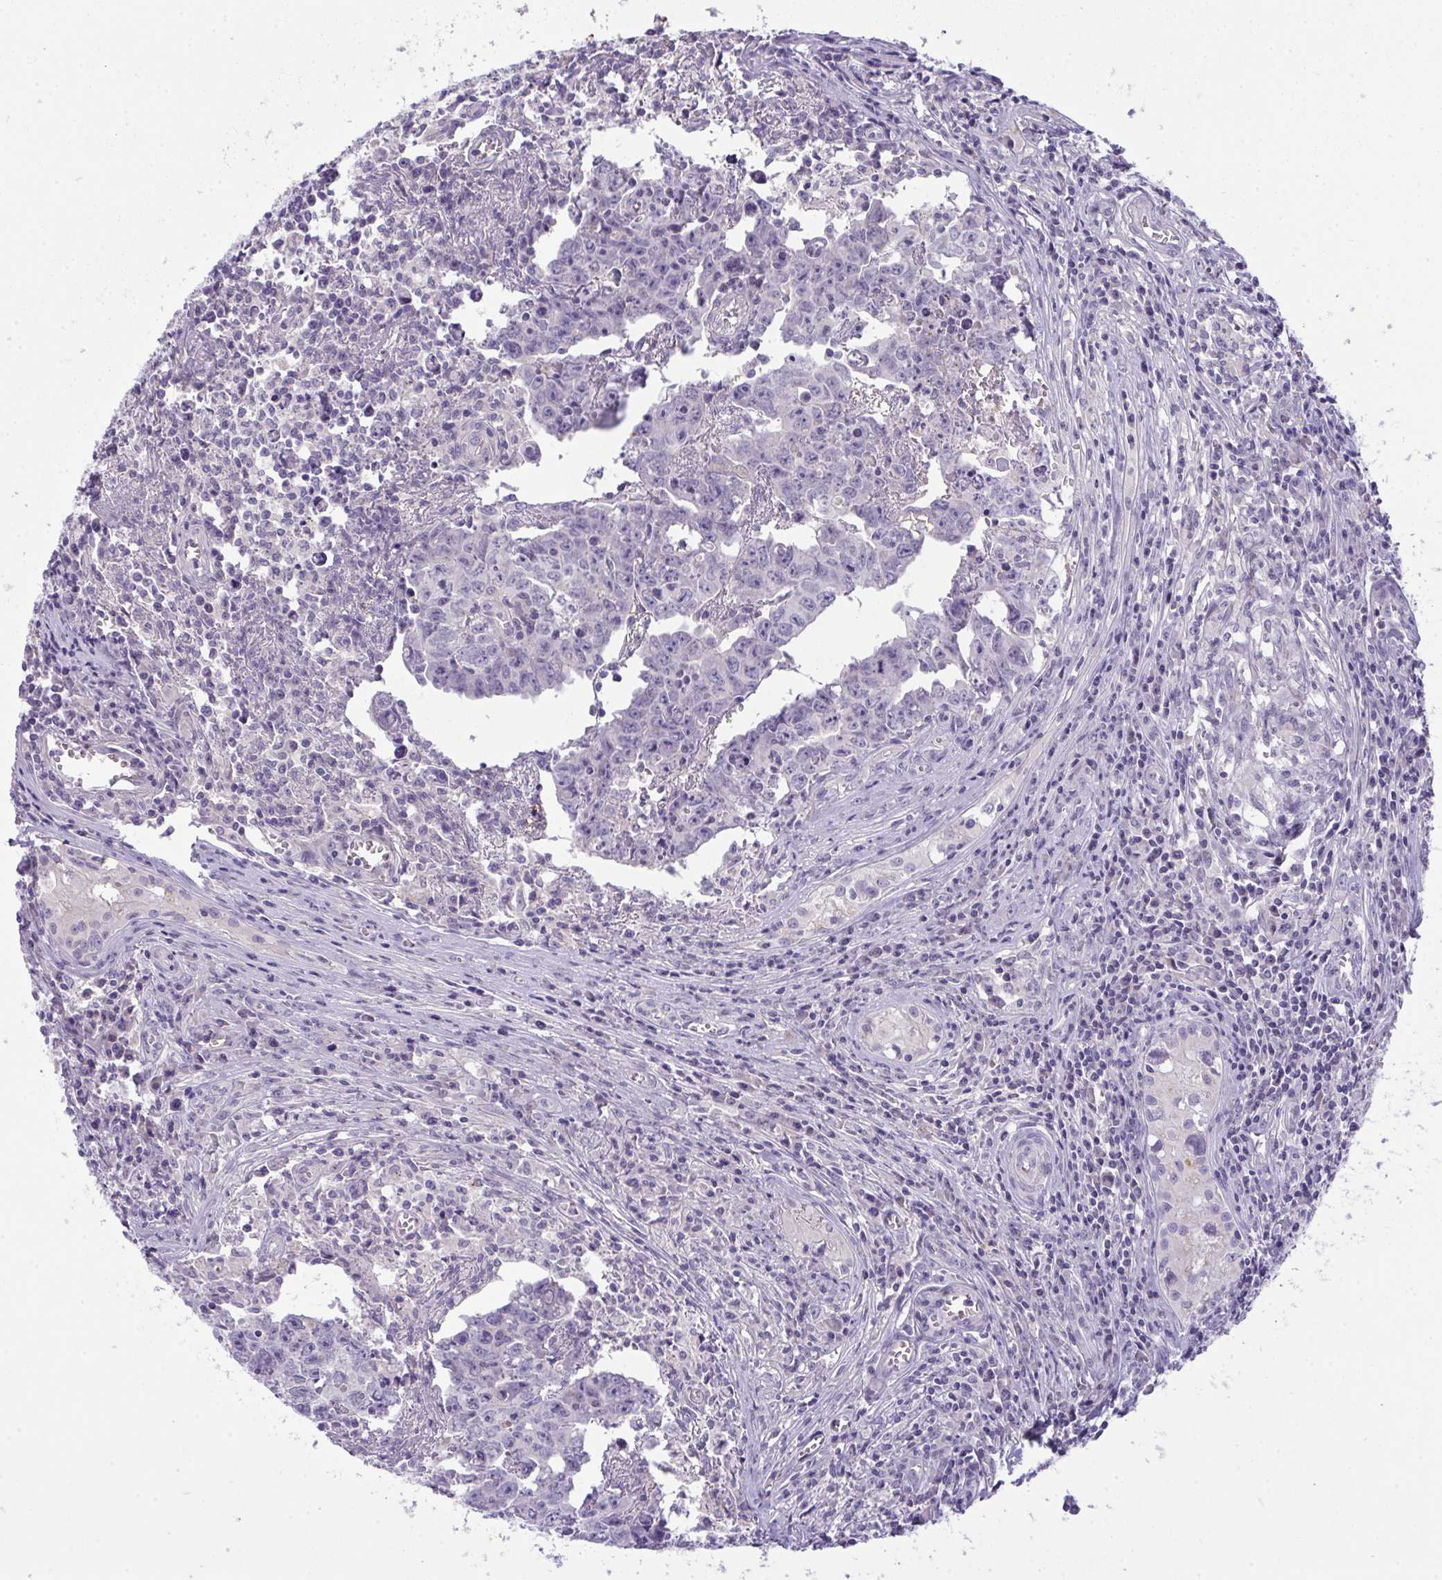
{"staining": {"intensity": "negative", "quantity": "none", "location": "none"}, "tissue": "testis cancer", "cell_type": "Tumor cells", "image_type": "cancer", "snomed": [{"axis": "morphology", "description": "Carcinoma, Embryonal, NOS"}, {"axis": "topography", "description": "Testis"}], "caption": "This photomicrograph is of testis embryonal carcinoma stained with immunohistochemistry (IHC) to label a protein in brown with the nuclei are counter-stained blue. There is no positivity in tumor cells. (DAB (3,3'-diaminobenzidine) IHC visualized using brightfield microscopy, high magnification).", "gene": "SPTB", "patient": {"sex": "male", "age": 22}}